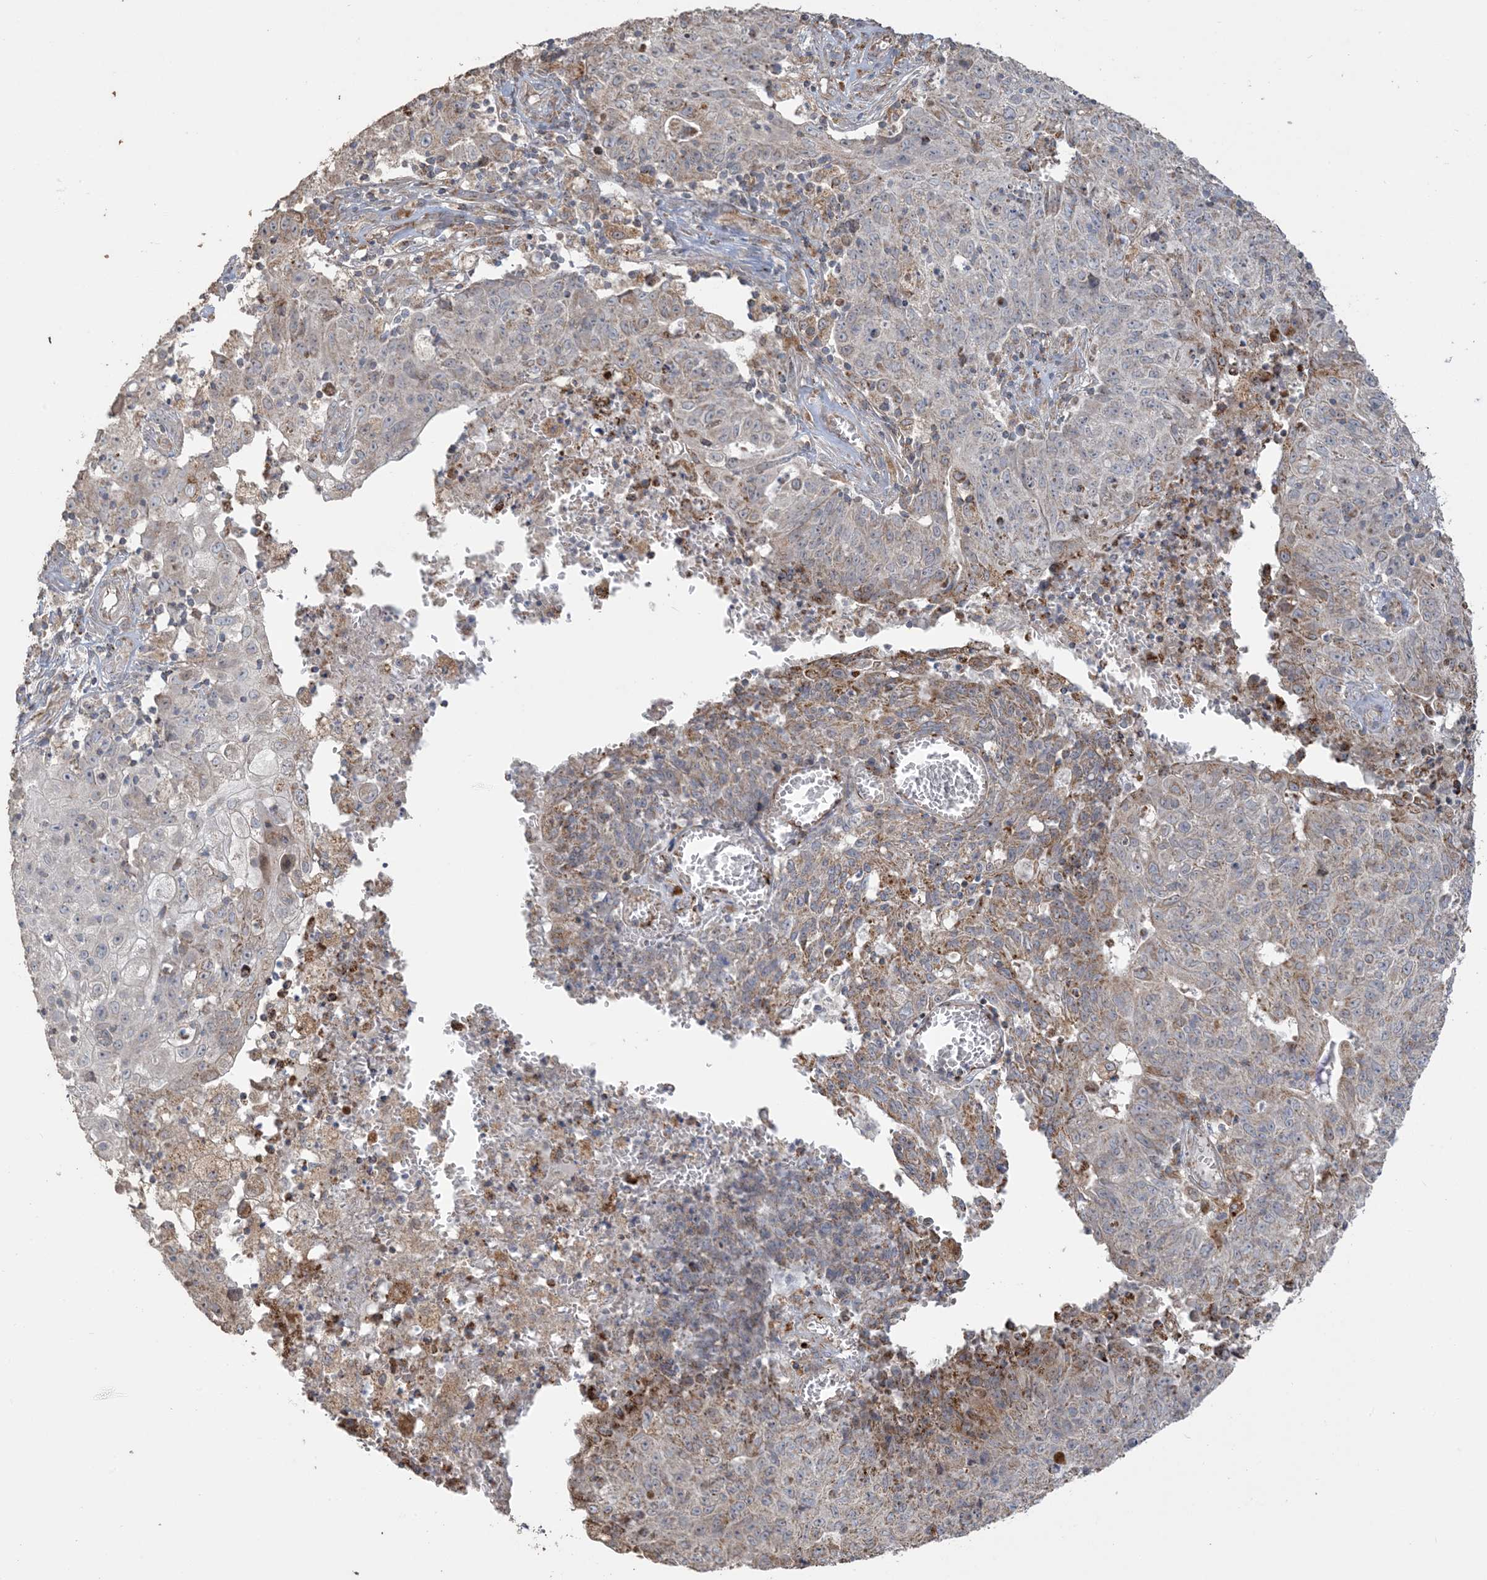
{"staining": {"intensity": "weak", "quantity": "<25%", "location": "cytoplasmic/membranous"}, "tissue": "ovarian cancer", "cell_type": "Tumor cells", "image_type": "cancer", "snomed": [{"axis": "morphology", "description": "Carcinoma, endometroid"}, {"axis": "topography", "description": "Ovary"}], "caption": "DAB immunohistochemical staining of human ovarian cancer (endometroid carcinoma) displays no significant expression in tumor cells. (Stains: DAB immunohistochemistry with hematoxylin counter stain, Microscopy: brightfield microscopy at high magnification).", "gene": "AGA", "patient": {"sex": "female", "age": 42}}